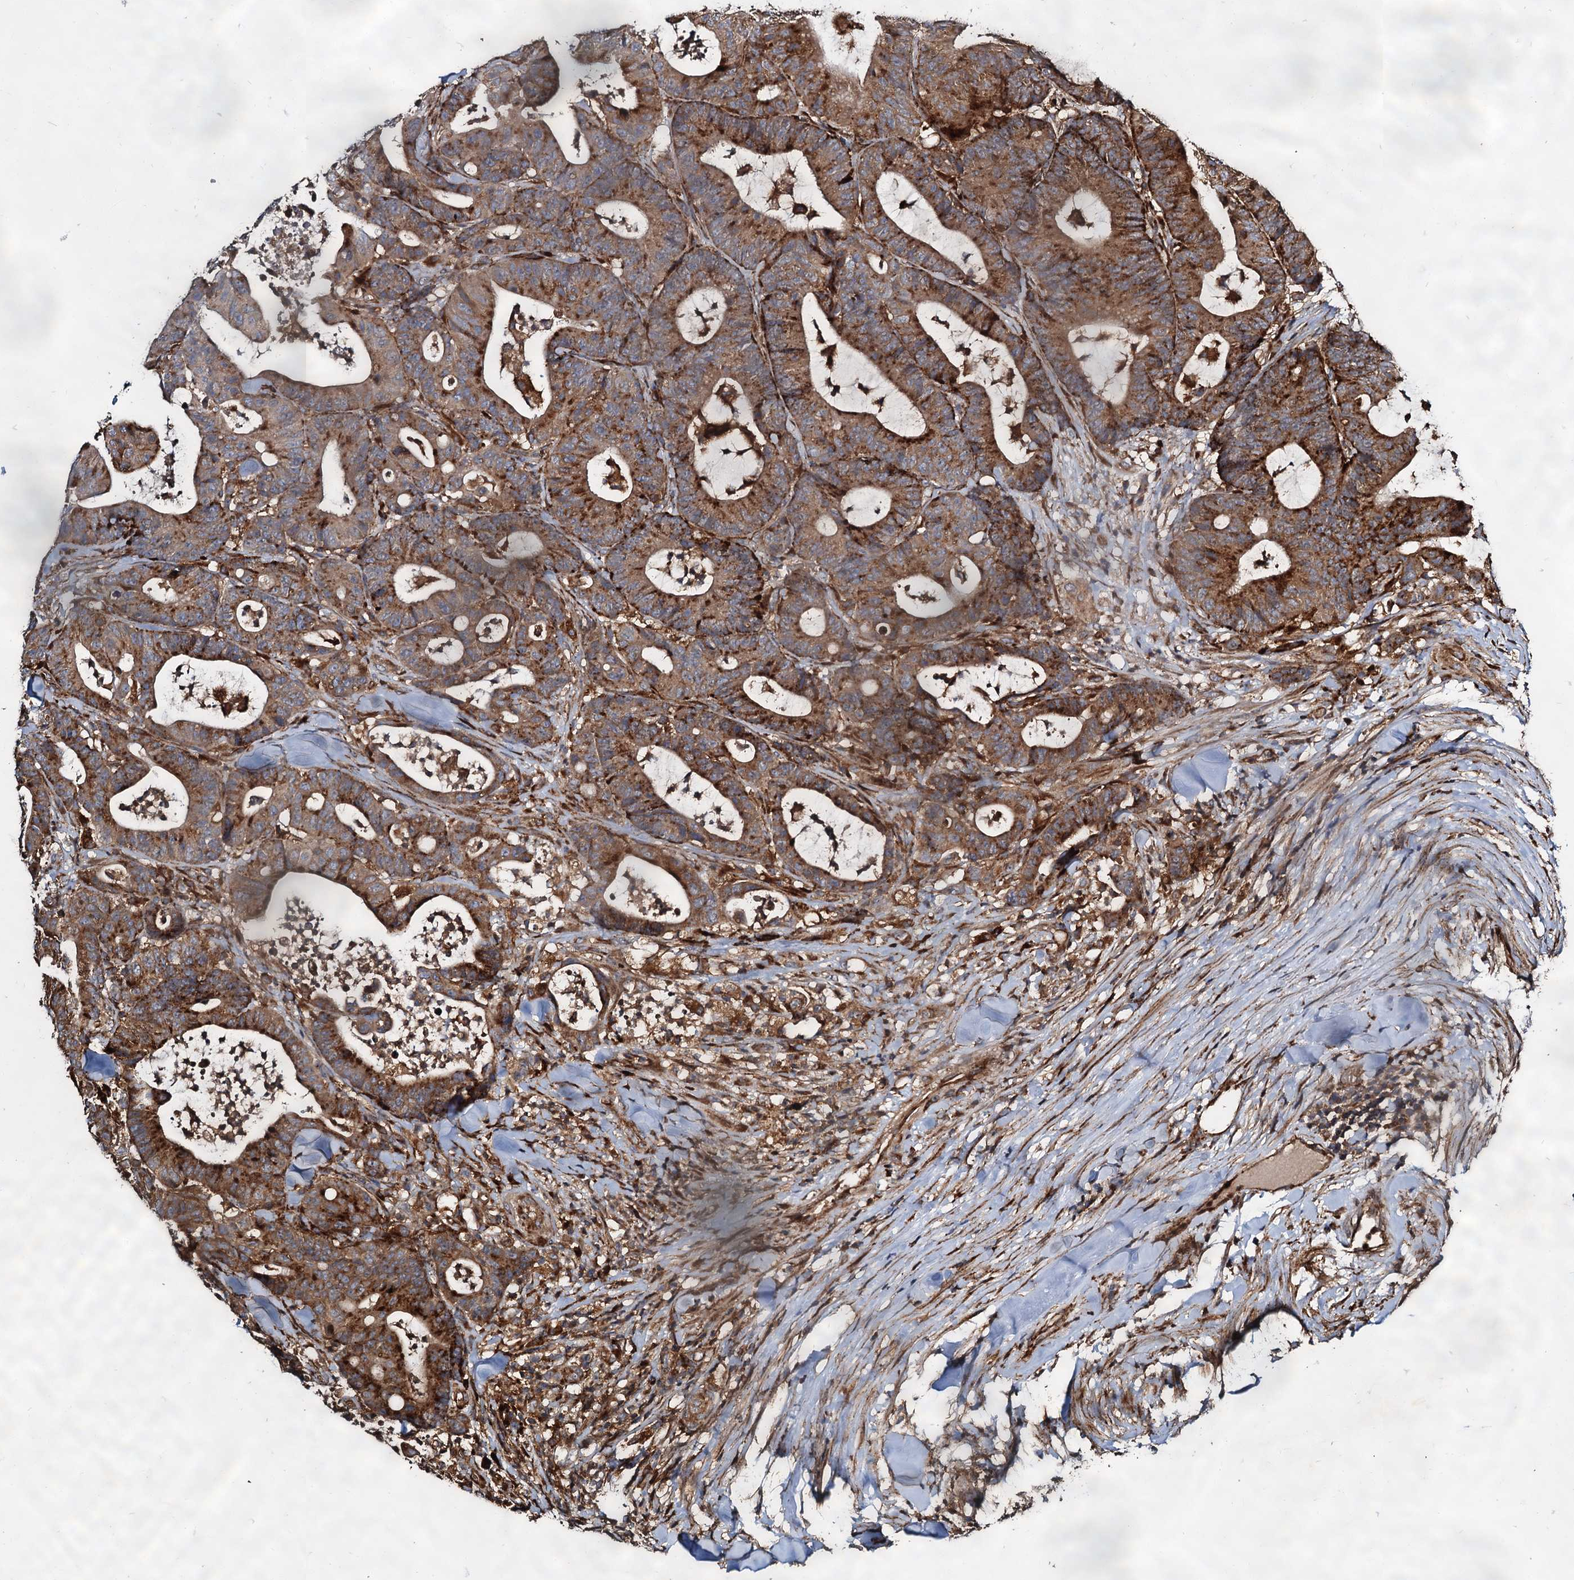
{"staining": {"intensity": "moderate", "quantity": ">75%", "location": "cytoplasmic/membranous"}, "tissue": "colorectal cancer", "cell_type": "Tumor cells", "image_type": "cancer", "snomed": [{"axis": "morphology", "description": "Adenocarcinoma, NOS"}, {"axis": "topography", "description": "Colon"}], "caption": "Immunohistochemical staining of colorectal cancer (adenocarcinoma) displays medium levels of moderate cytoplasmic/membranous positivity in about >75% of tumor cells.", "gene": "WDR73", "patient": {"sex": "female", "age": 84}}